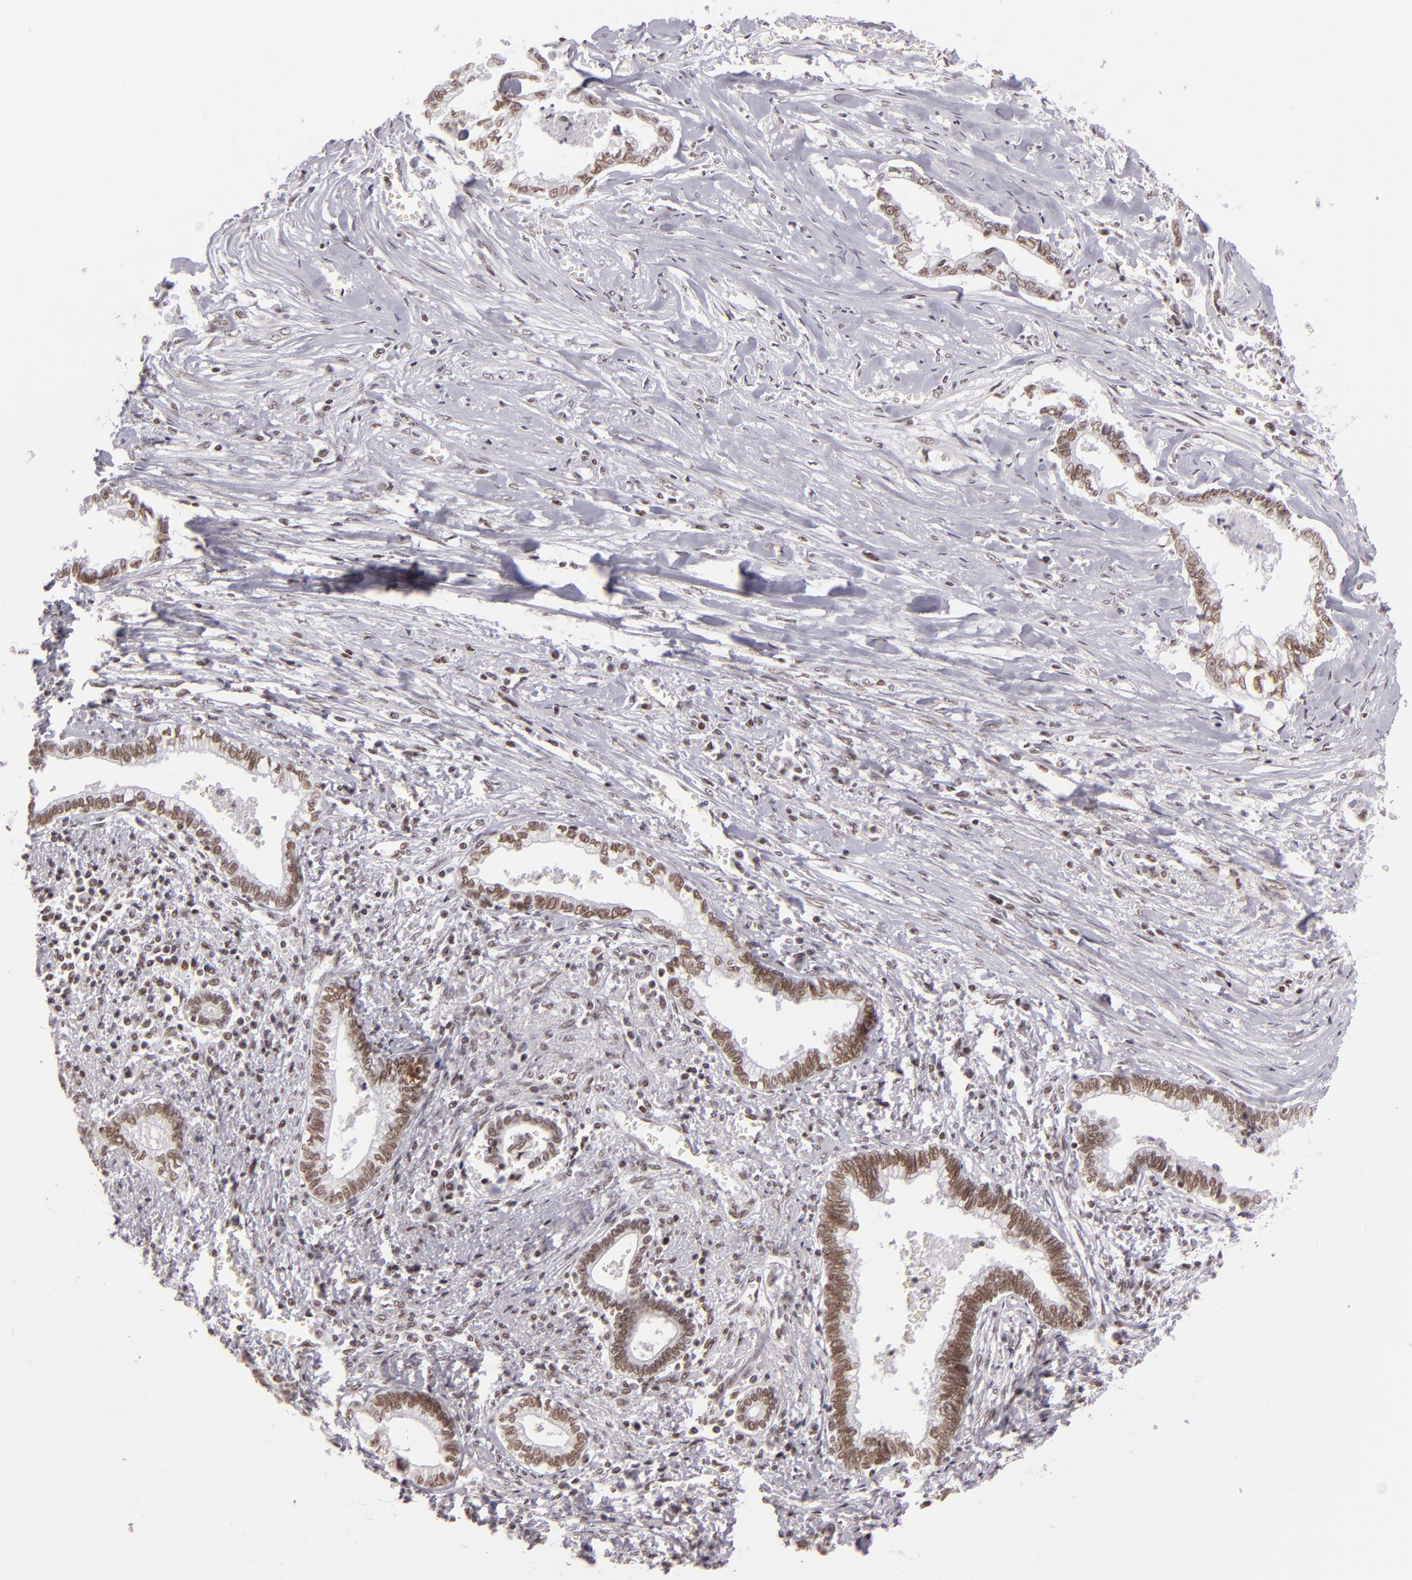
{"staining": {"intensity": "moderate", "quantity": ">75%", "location": "nuclear"}, "tissue": "liver cancer", "cell_type": "Tumor cells", "image_type": "cancer", "snomed": [{"axis": "morphology", "description": "Cholangiocarcinoma"}, {"axis": "topography", "description": "Liver"}], "caption": "This image exhibits IHC staining of human liver cancer, with medium moderate nuclear staining in about >75% of tumor cells.", "gene": "BRD8", "patient": {"sex": "male", "age": 57}}